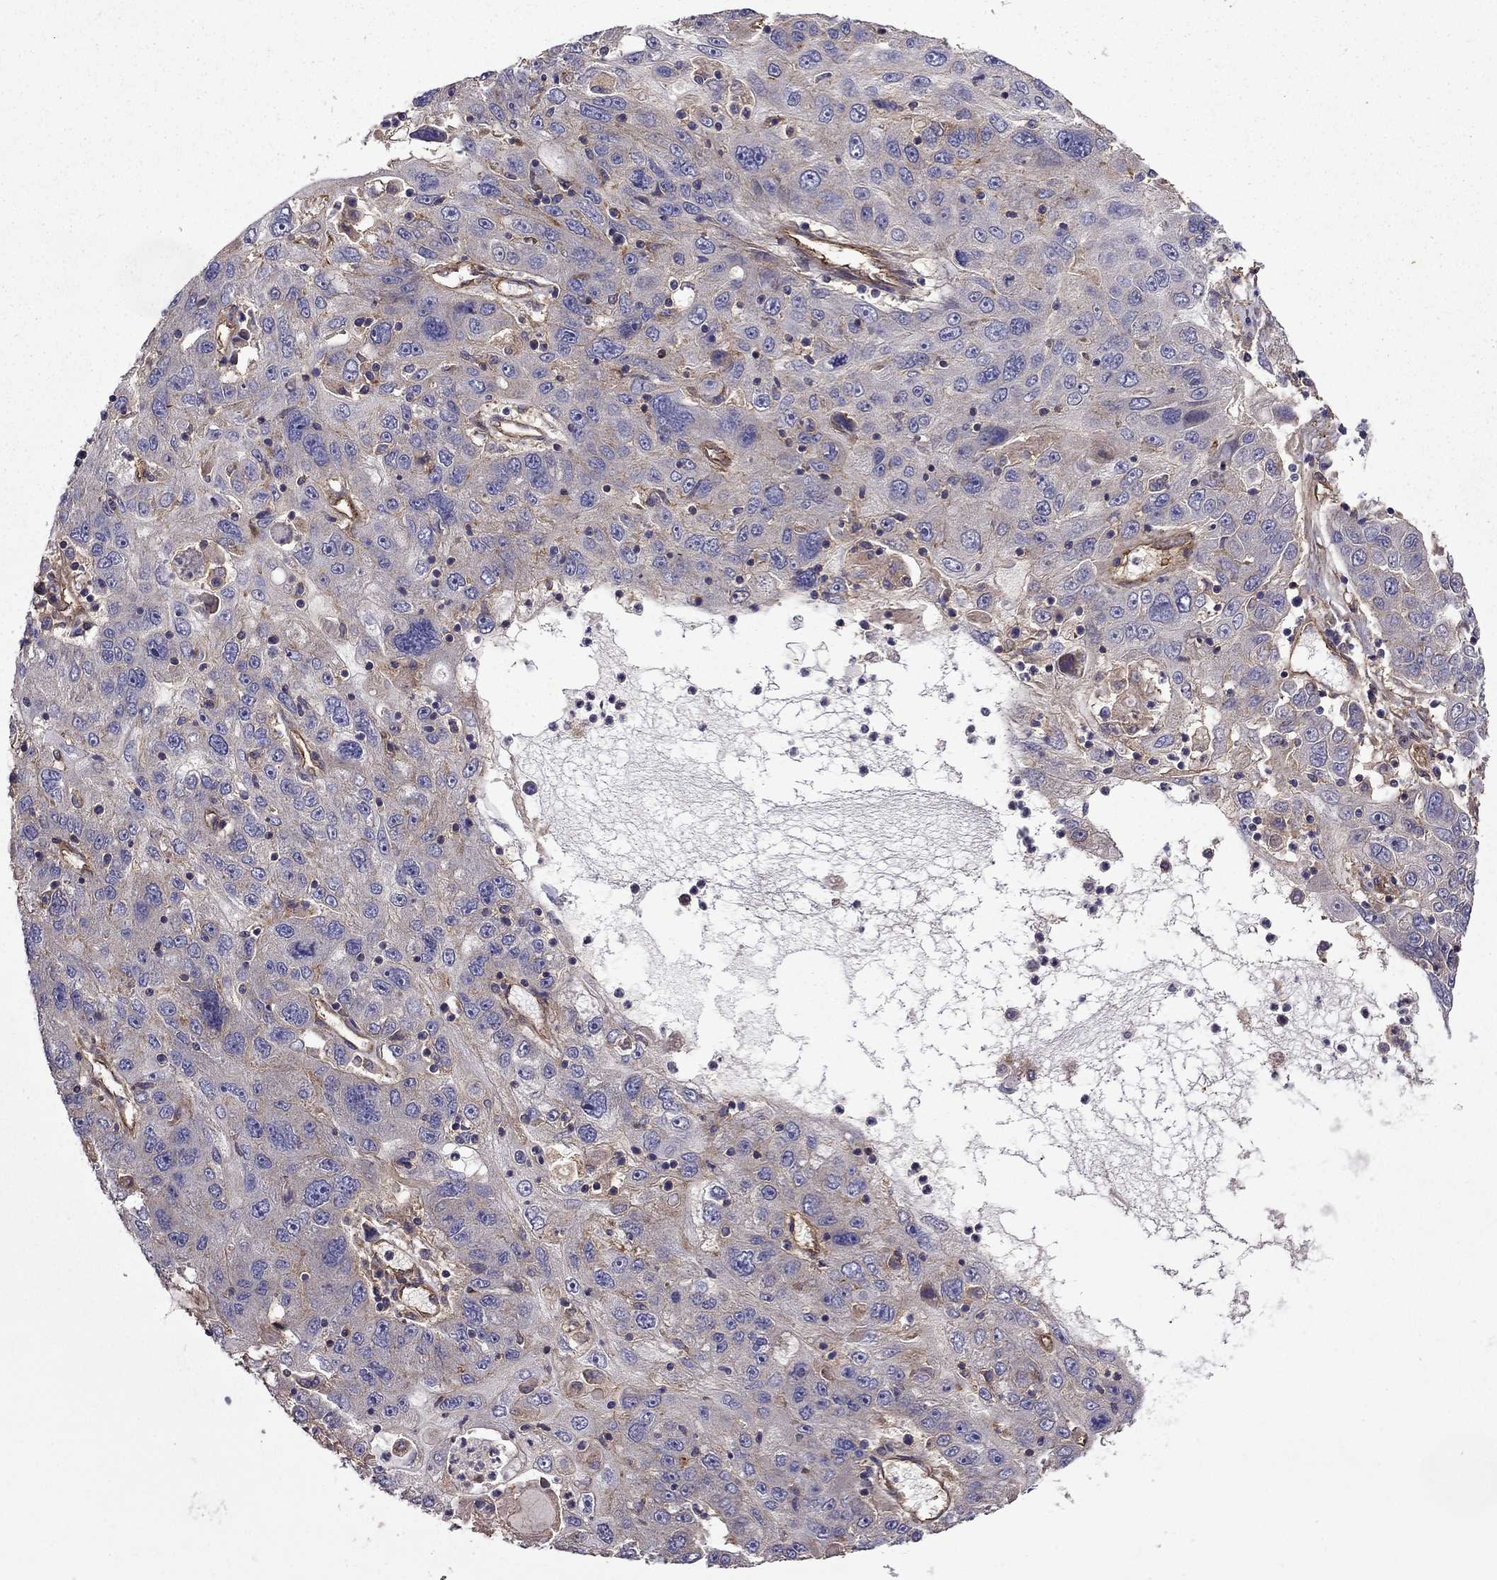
{"staining": {"intensity": "weak", "quantity": "25%-75%", "location": "cytoplasmic/membranous"}, "tissue": "stomach cancer", "cell_type": "Tumor cells", "image_type": "cancer", "snomed": [{"axis": "morphology", "description": "Adenocarcinoma, NOS"}, {"axis": "topography", "description": "Stomach"}], "caption": "This micrograph displays IHC staining of stomach cancer, with low weak cytoplasmic/membranous positivity in about 25%-75% of tumor cells.", "gene": "ITGB1", "patient": {"sex": "male", "age": 56}}